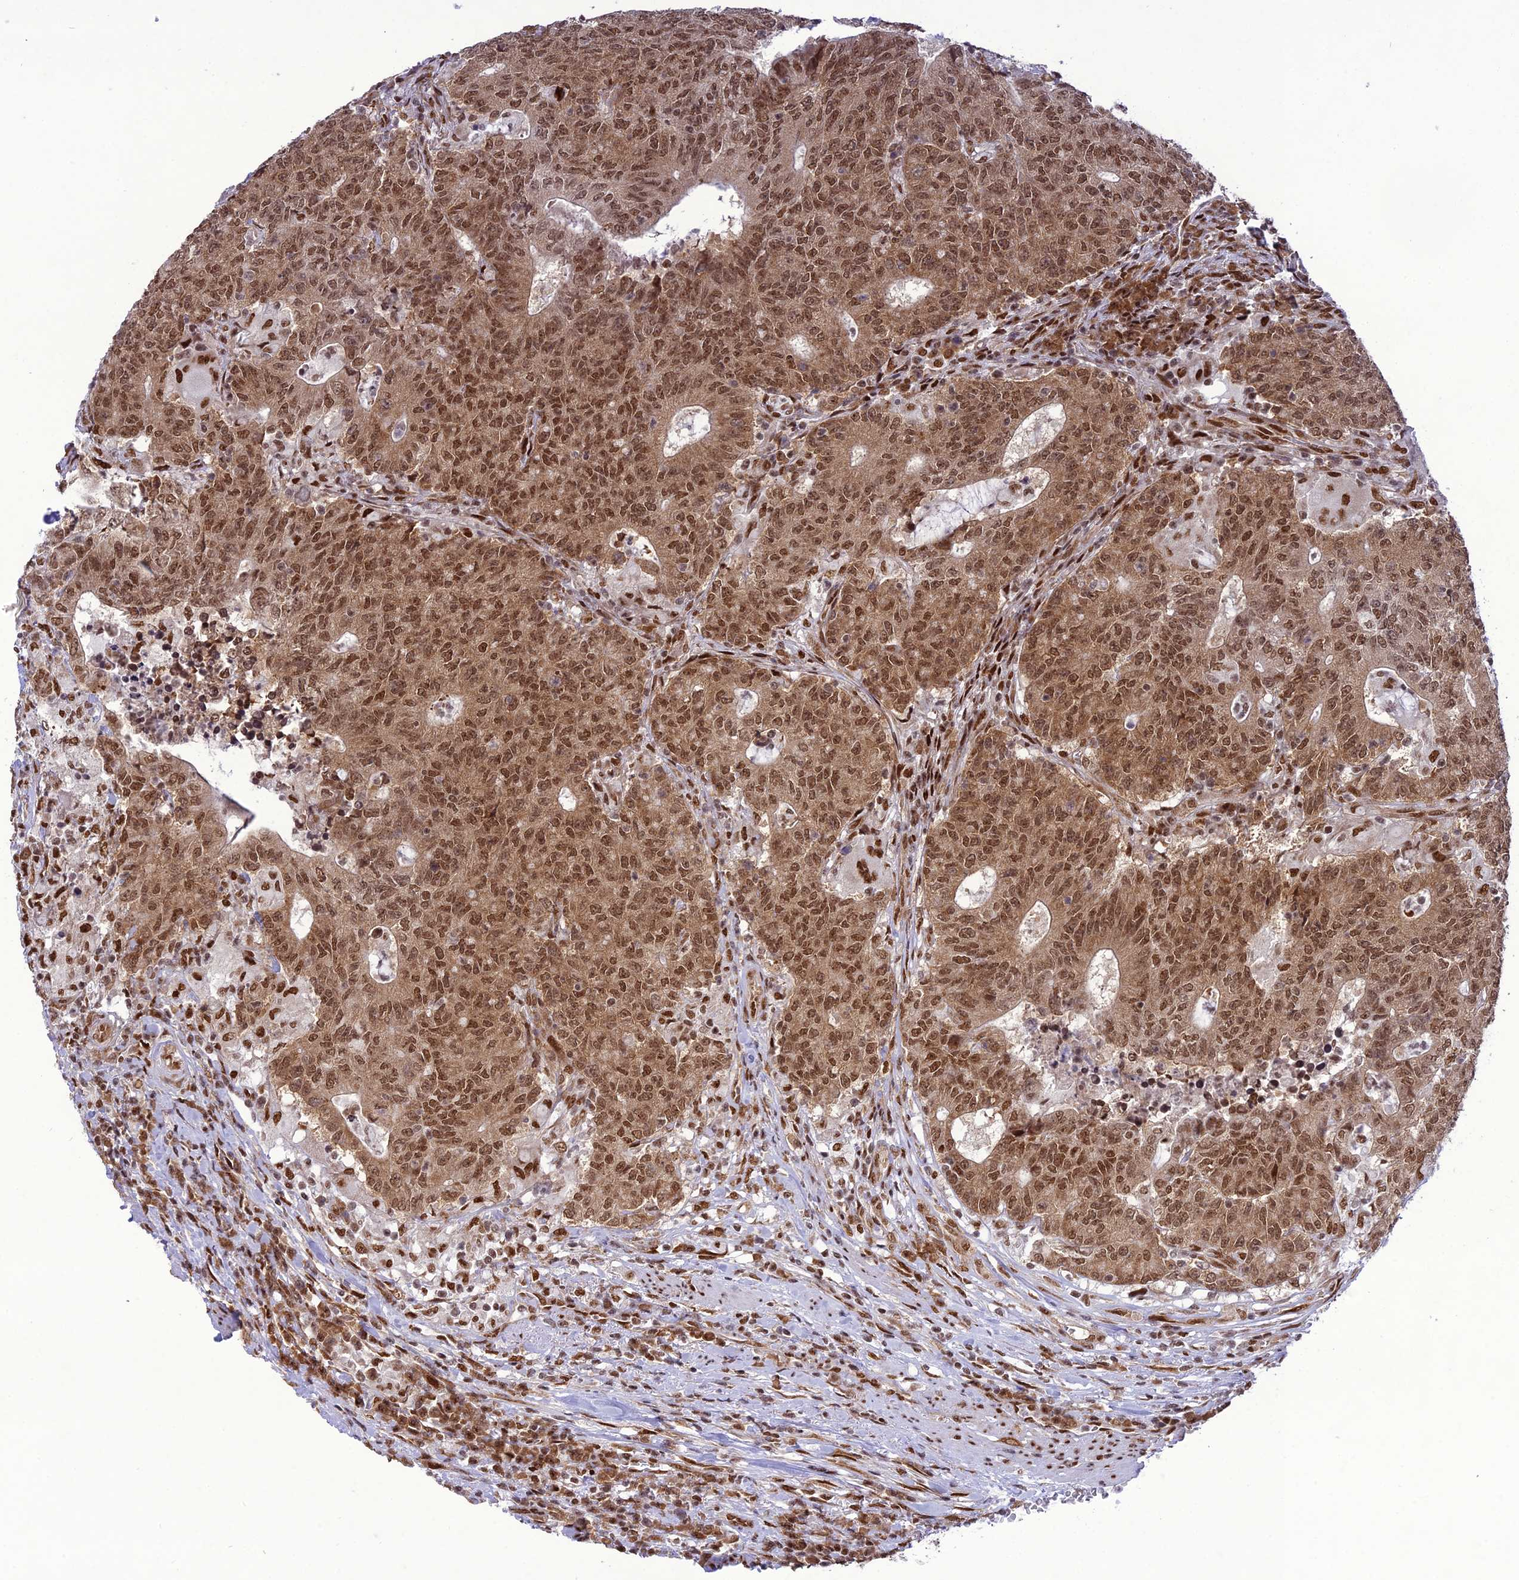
{"staining": {"intensity": "moderate", "quantity": ">75%", "location": "cytoplasmic/membranous,nuclear"}, "tissue": "colorectal cancer", "cell_type": "Tumor cells", "image_type": "cancer", "snomed": [{"axis": "morphology", "description": "Adenocarcinoma, NOS"}, {"axis": "topography", "description": "Colon"}], "caption": "Immunohistochemistry histopathology image of human adenocarcinoma (colorectal) stained for a protein (brown), which displays medium levels of moderate cytoplasmic/membranous and nuclear positivity in about >75% of tumor cells.", "gene": "DDX1", "patient": {"sex": "female", "age": 75}}